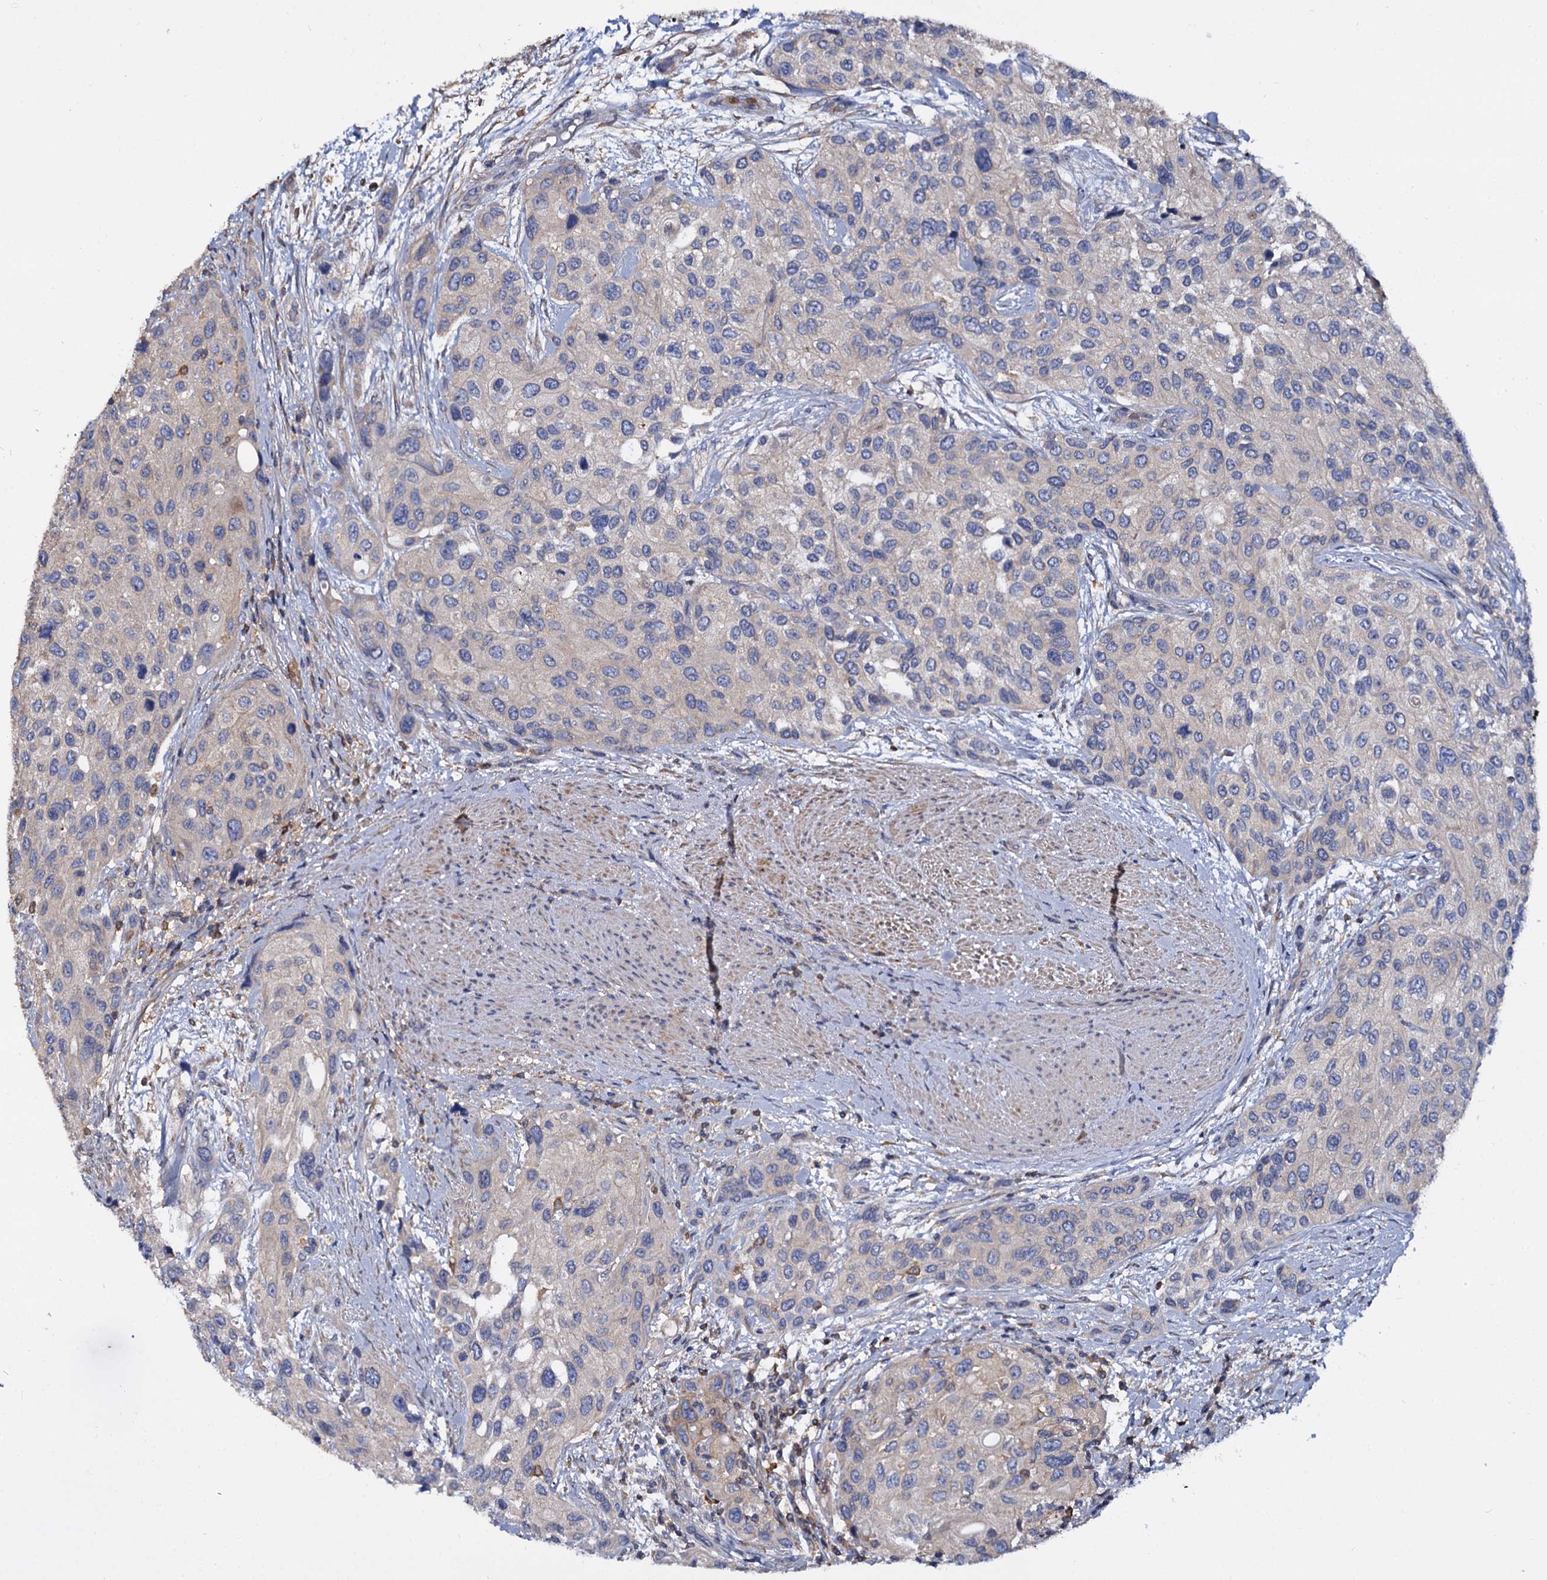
{"staining": {"intensity": "weak", "quantity": "<25%", "location": "cytoplasmic/membranous"}, "tissue": "urothelial cancer", "cell_type": "Tumor cells", "image_type": "cancer", "snomed": [{"axis": "morphology", "description": "Normal tissue, NOS"}, {"axis": "morphology", "description": "Urothelial carcinoma, High grade"}, {"axis": "topography", "description": "Vascular tissue"}, {"axis": "topography", "description": "Urinary bladder"}], "caption": "Tumor cells are negative for protein expression in human high-grade urothelial carcinoma.", "gene": "ANKRD13A", "patient": {"sex": "female", "age": 56}}